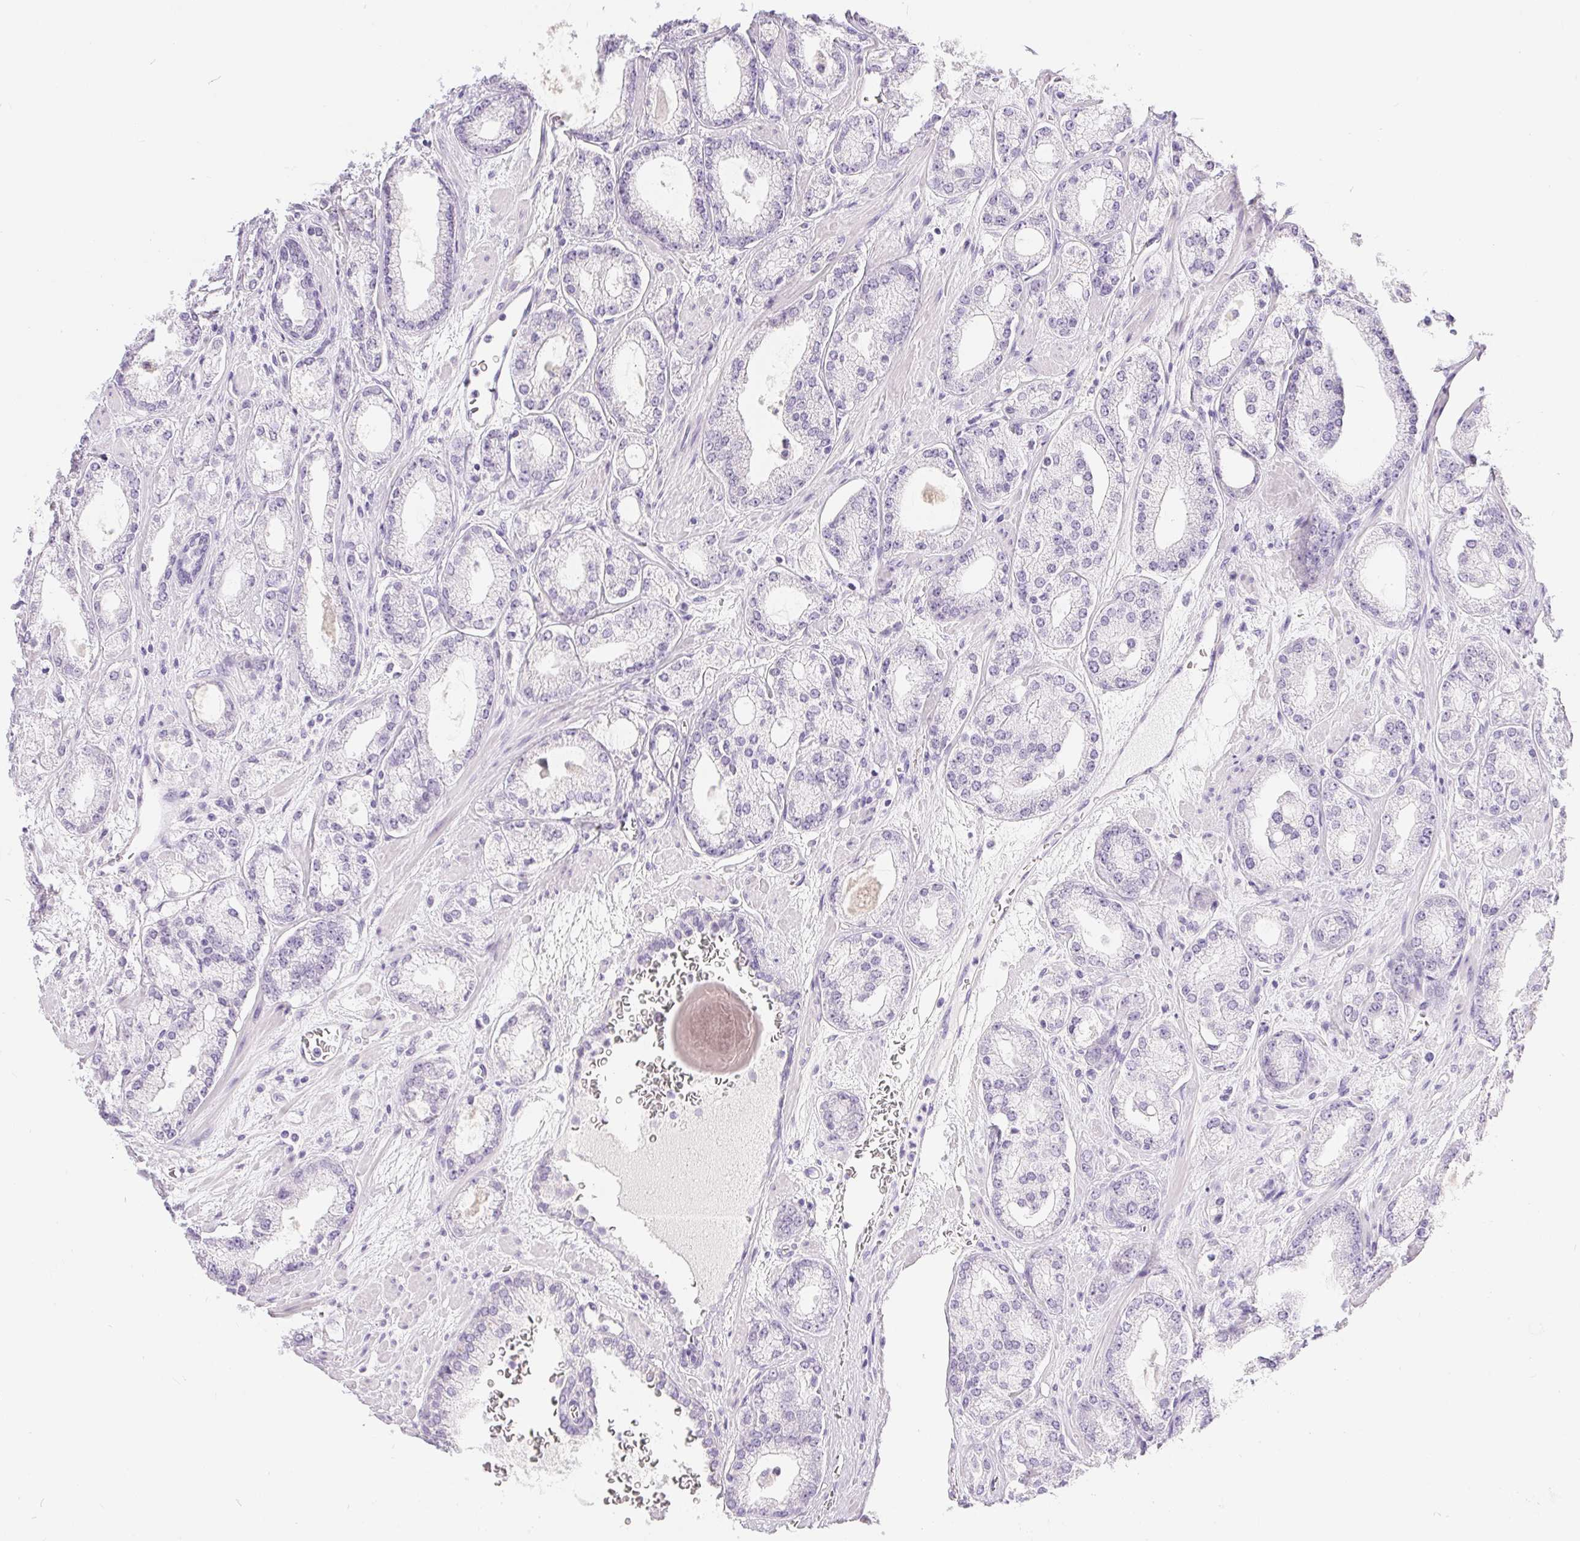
{"staining": {"intensity": "negative", "quantity": "none", "location": "none"}, "tissue": "prostate cancer", "cell_type": "Tumor cells", "image_type": "cancer", "snomed": [{"axis": "morphology", "description": "Adenocarcinoma, High grade"}, {"axis": "topography", "description": "Prostate"}], "caption": "There is no significant staining in tumor cells of high-grade adenocarcinoma (prostate). (DAB immunohistochemistry, high magnification).", "gene": "XDH", "patient": {"sex": "male", "age": 64}}